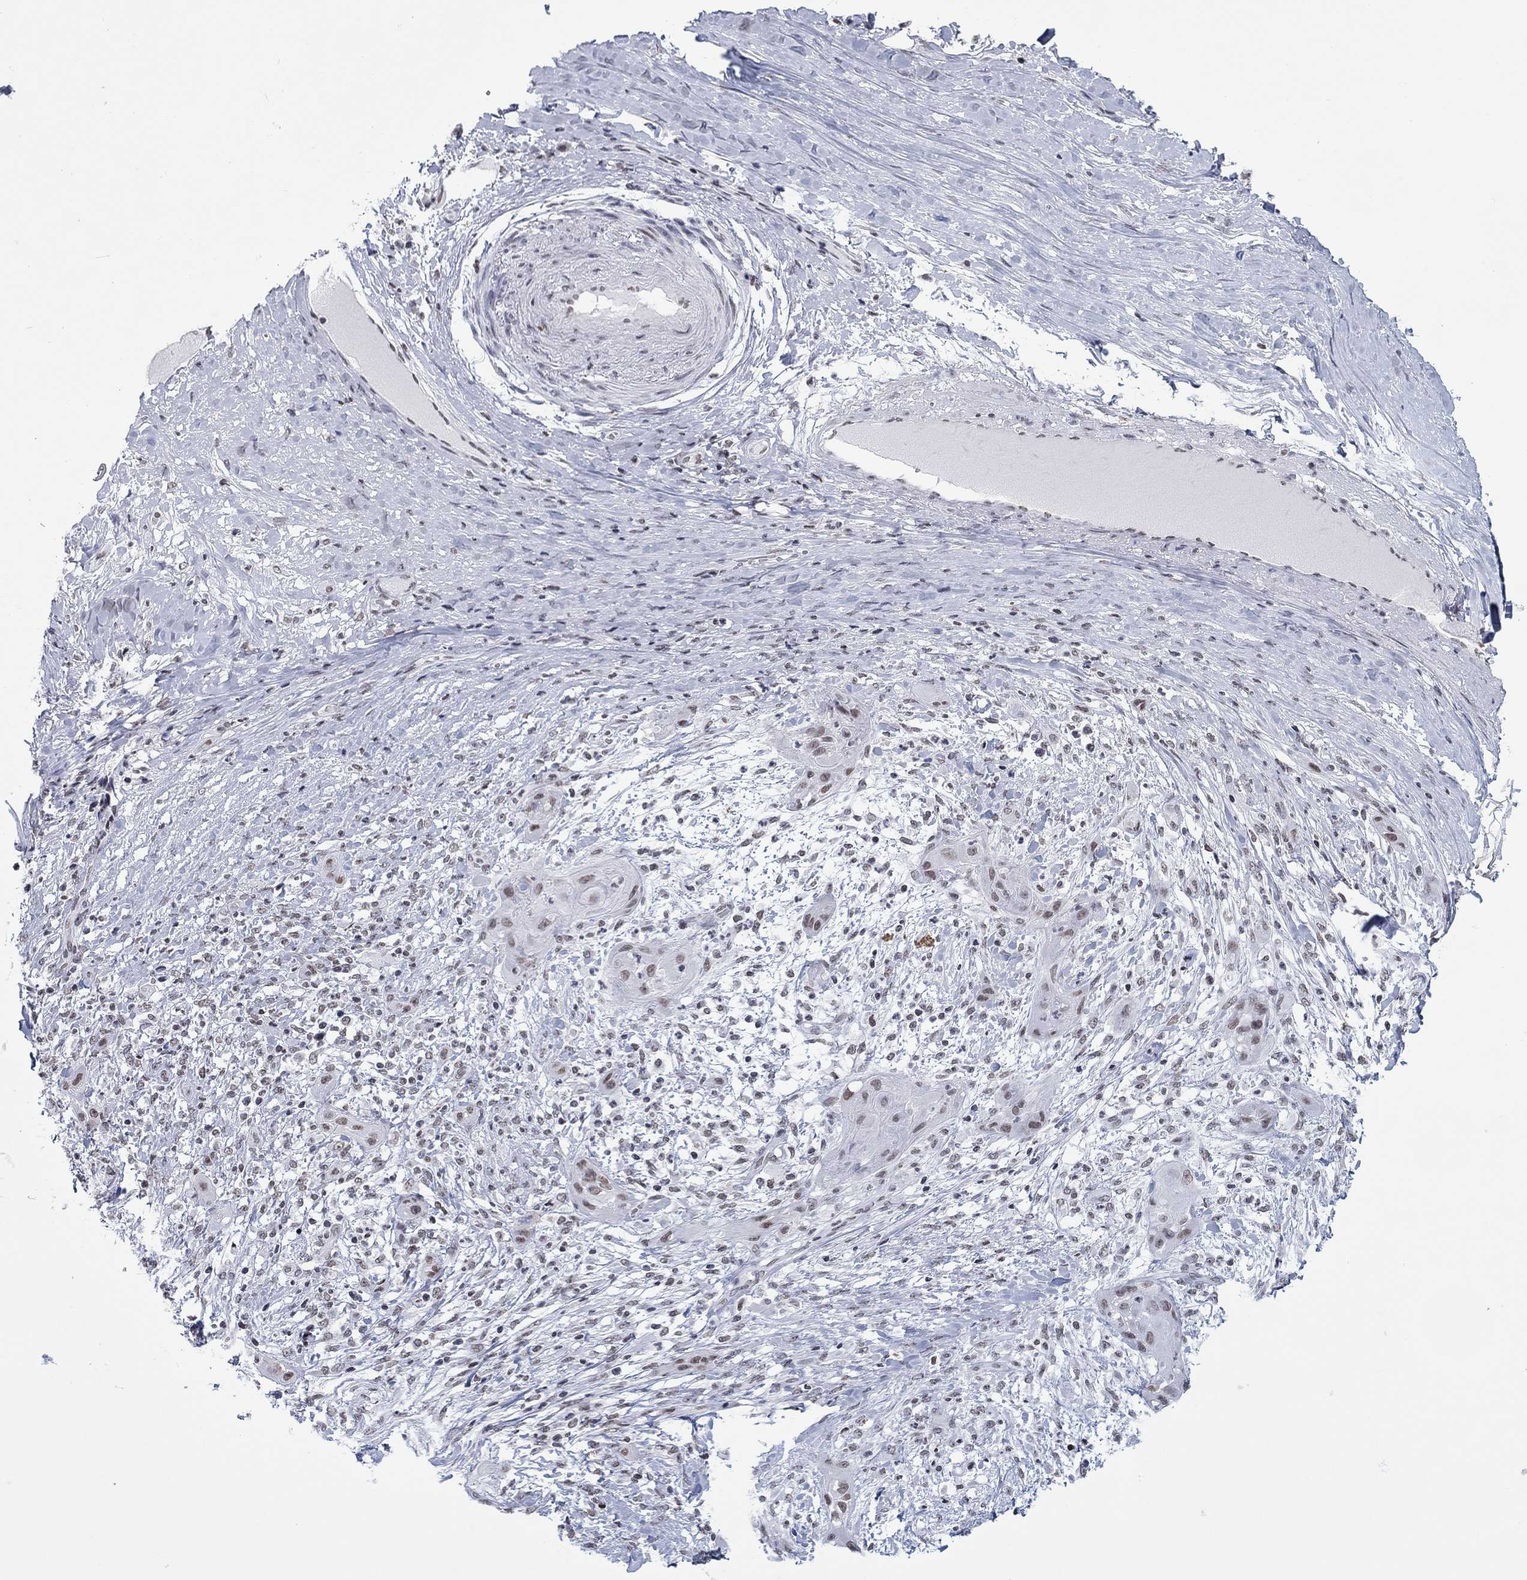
{"staining": {"intensity": "moderate", "quantity": "25%-75%", "location": "nuclear"}, "tissue": "skin cancer", "cell_type": "Tumor cells", "image_type": "cancer", "snomed": [{"axis": "morphology", "description": "Squamous cell carcinoma, NOS"}, {"axis": "topography", "description": "Skin"}], "caption": "Moderate nuclear staining for a protein is appreciated in about 25%-75% of tumor cells of skin cancer using immunohistochemistry (IHC).", "gene": "NPAS3", "patient": {"sex": "male", "age": 62}}